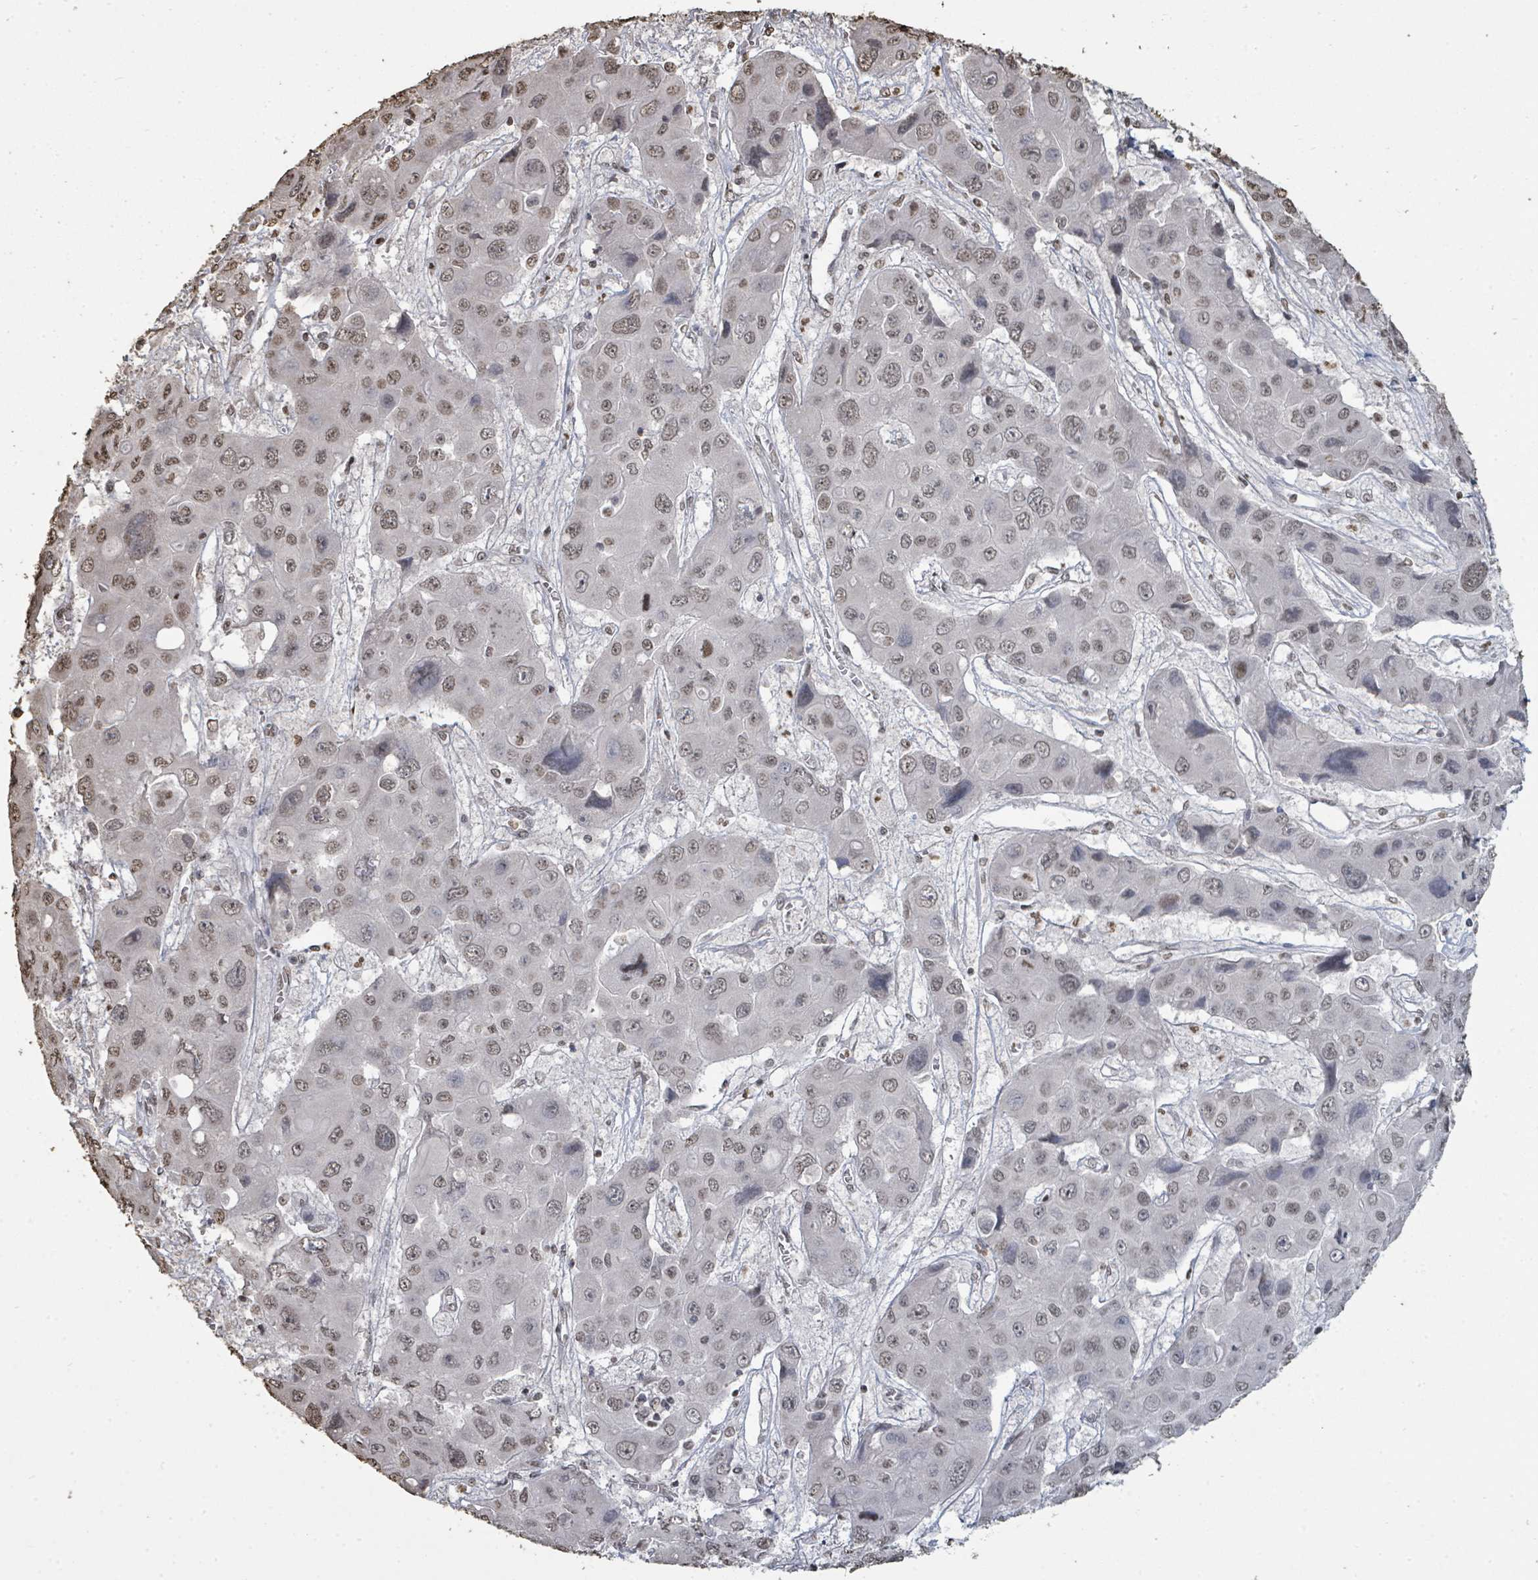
{"staining": {"intensity": "moderate", "quantity": "25%-75%", "location": "nuclear"}, "tissue": "liver cancer", "cell_type": "Tumor cells", "image_type": "cancer", "snomed": [{"axis": "morphology", "description": "Cholangiocarcinoma"}, {"axis": "topography", "description": "Liver"}], "caption": "The photomicrograph reveals immunohistochemical staining of liver cholangiocarcinoma. There is moderate nuclear staining is present in approximately 25%-75% of tumor cells.", "gene": "MRPS12", "patient": {"sex": "male", "age": 67}}